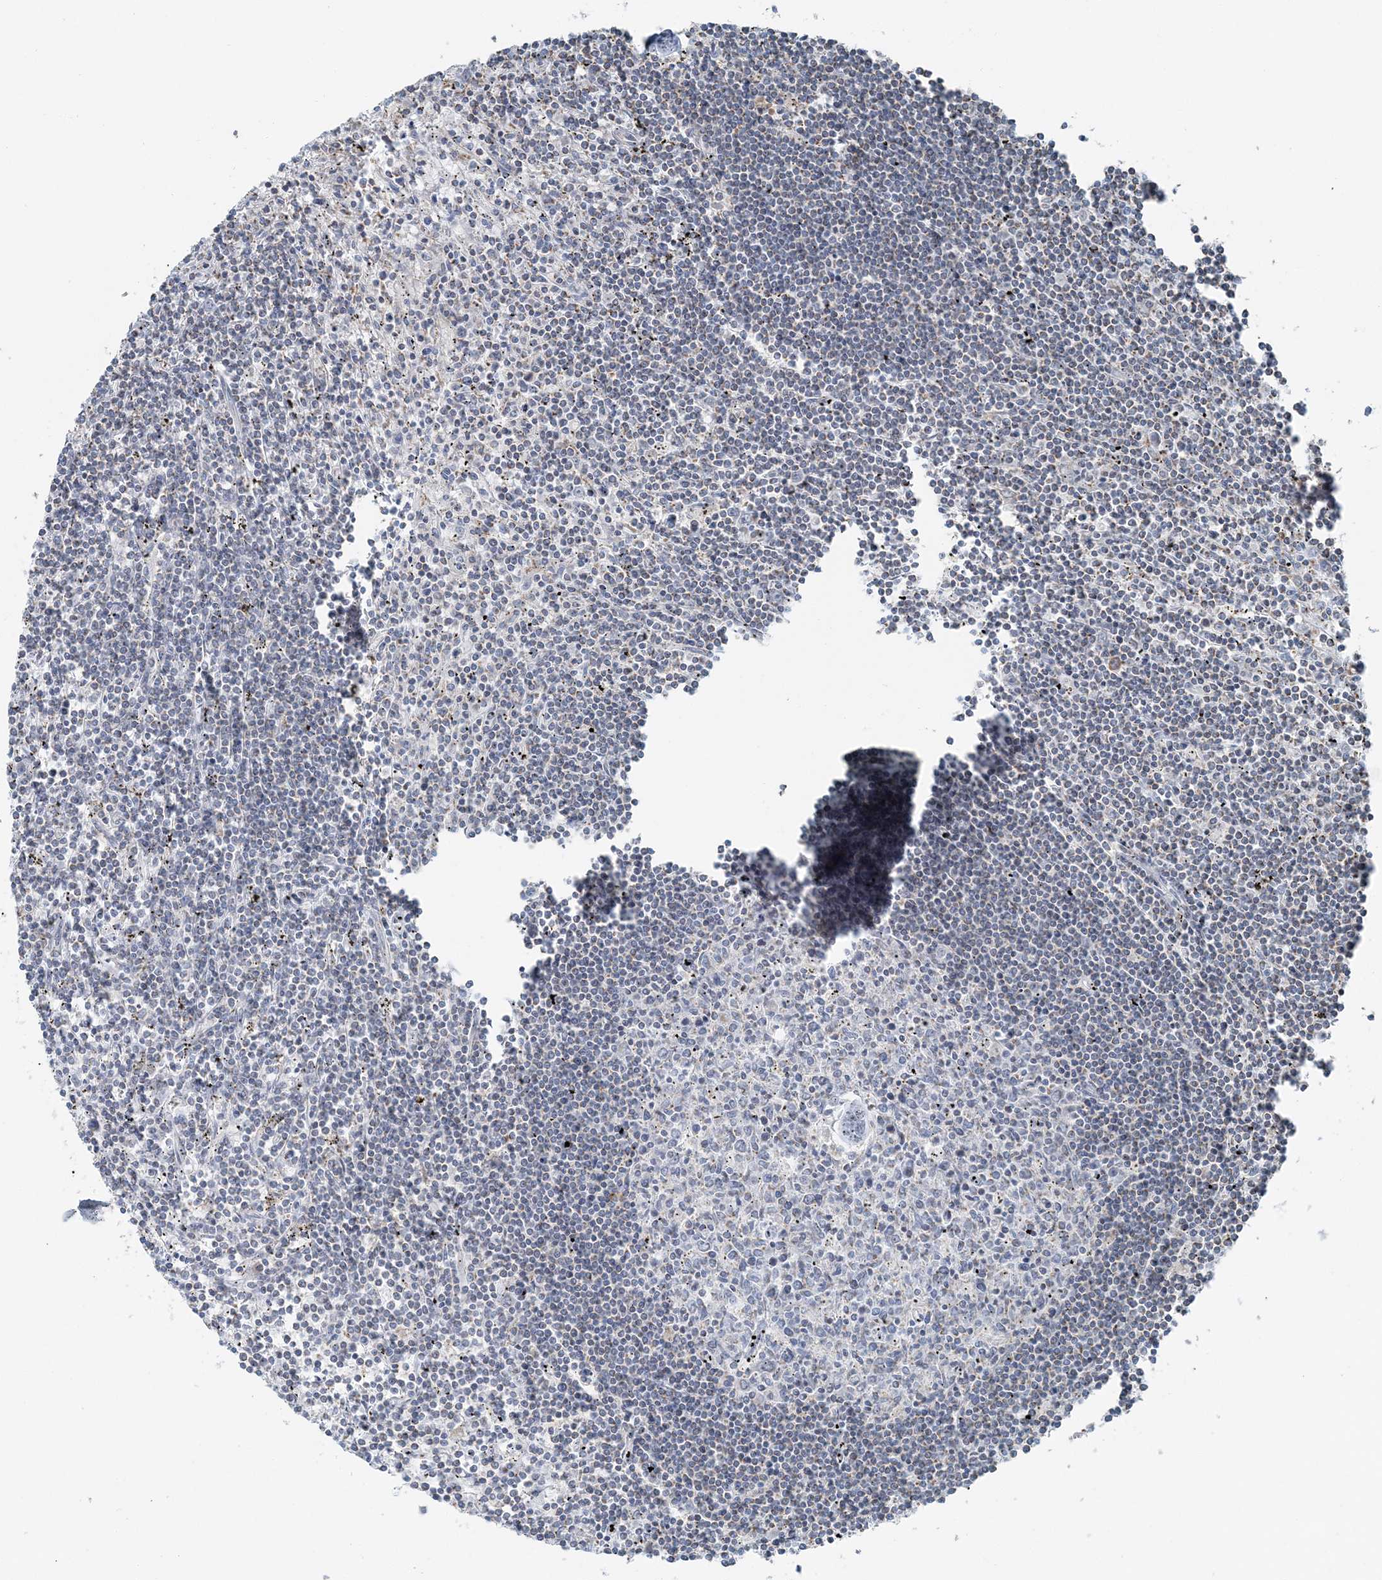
{"staining": {"intensity": "negative", "quantity": "none", "location": "none"}, "tissue": "lymphoma", "cell_type": "Tumor cells", "image_type": "cancer", "snomed": [{"axis": "morphology", "description": "Malignant lymphoma, non-Hodgkin's type, Low grade"}, {"axis": "topography", "description": "Spleen"}], "caption": "This is a image of immunohistochemistry staining of lymphoma, which shows no expression in tumor cells.", "gene": "SLC22A16", "patient": {"sex": "male", "age": 76}}